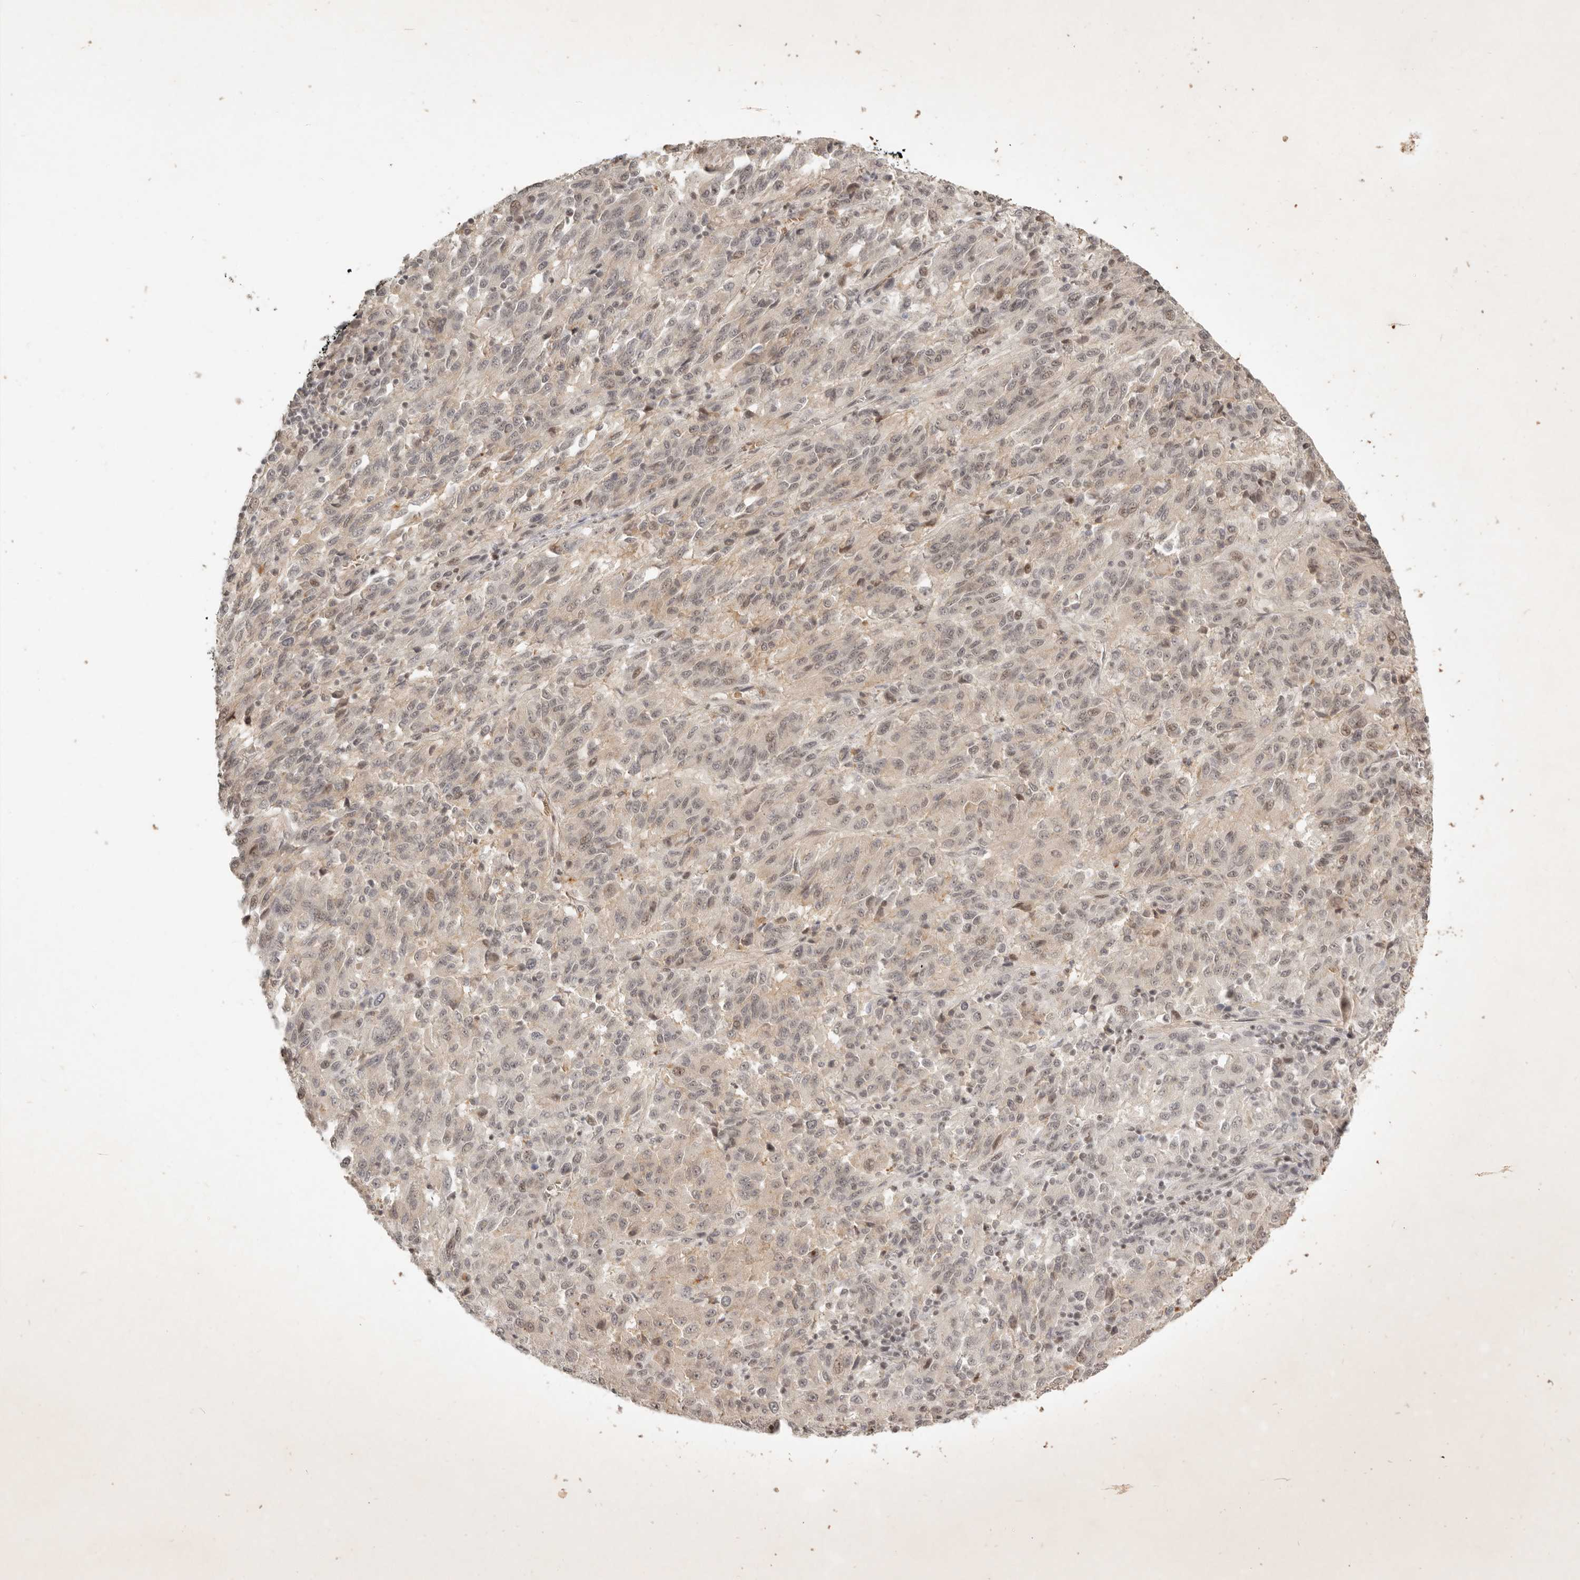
{"staining": {"intensity": "moderate", "quantity": "25%-75%", "location": "nuclear"}, "tissue": "melanoma", "cell_type": "Tumor cells", "image_type": "cancer", "snomed": [{"axis": "morphology", "description": "Malignant melanoma, Metastatic site"}, {"axis": "topography", "description": "Lung"}], "caption": "Melanoma stained with a brown dye exhibits moderate nuclear positive positivity in approximately 25%-75% of tumor cells.", "gene": "GABPA", "patient": {"sex": "male", "age": 64}}